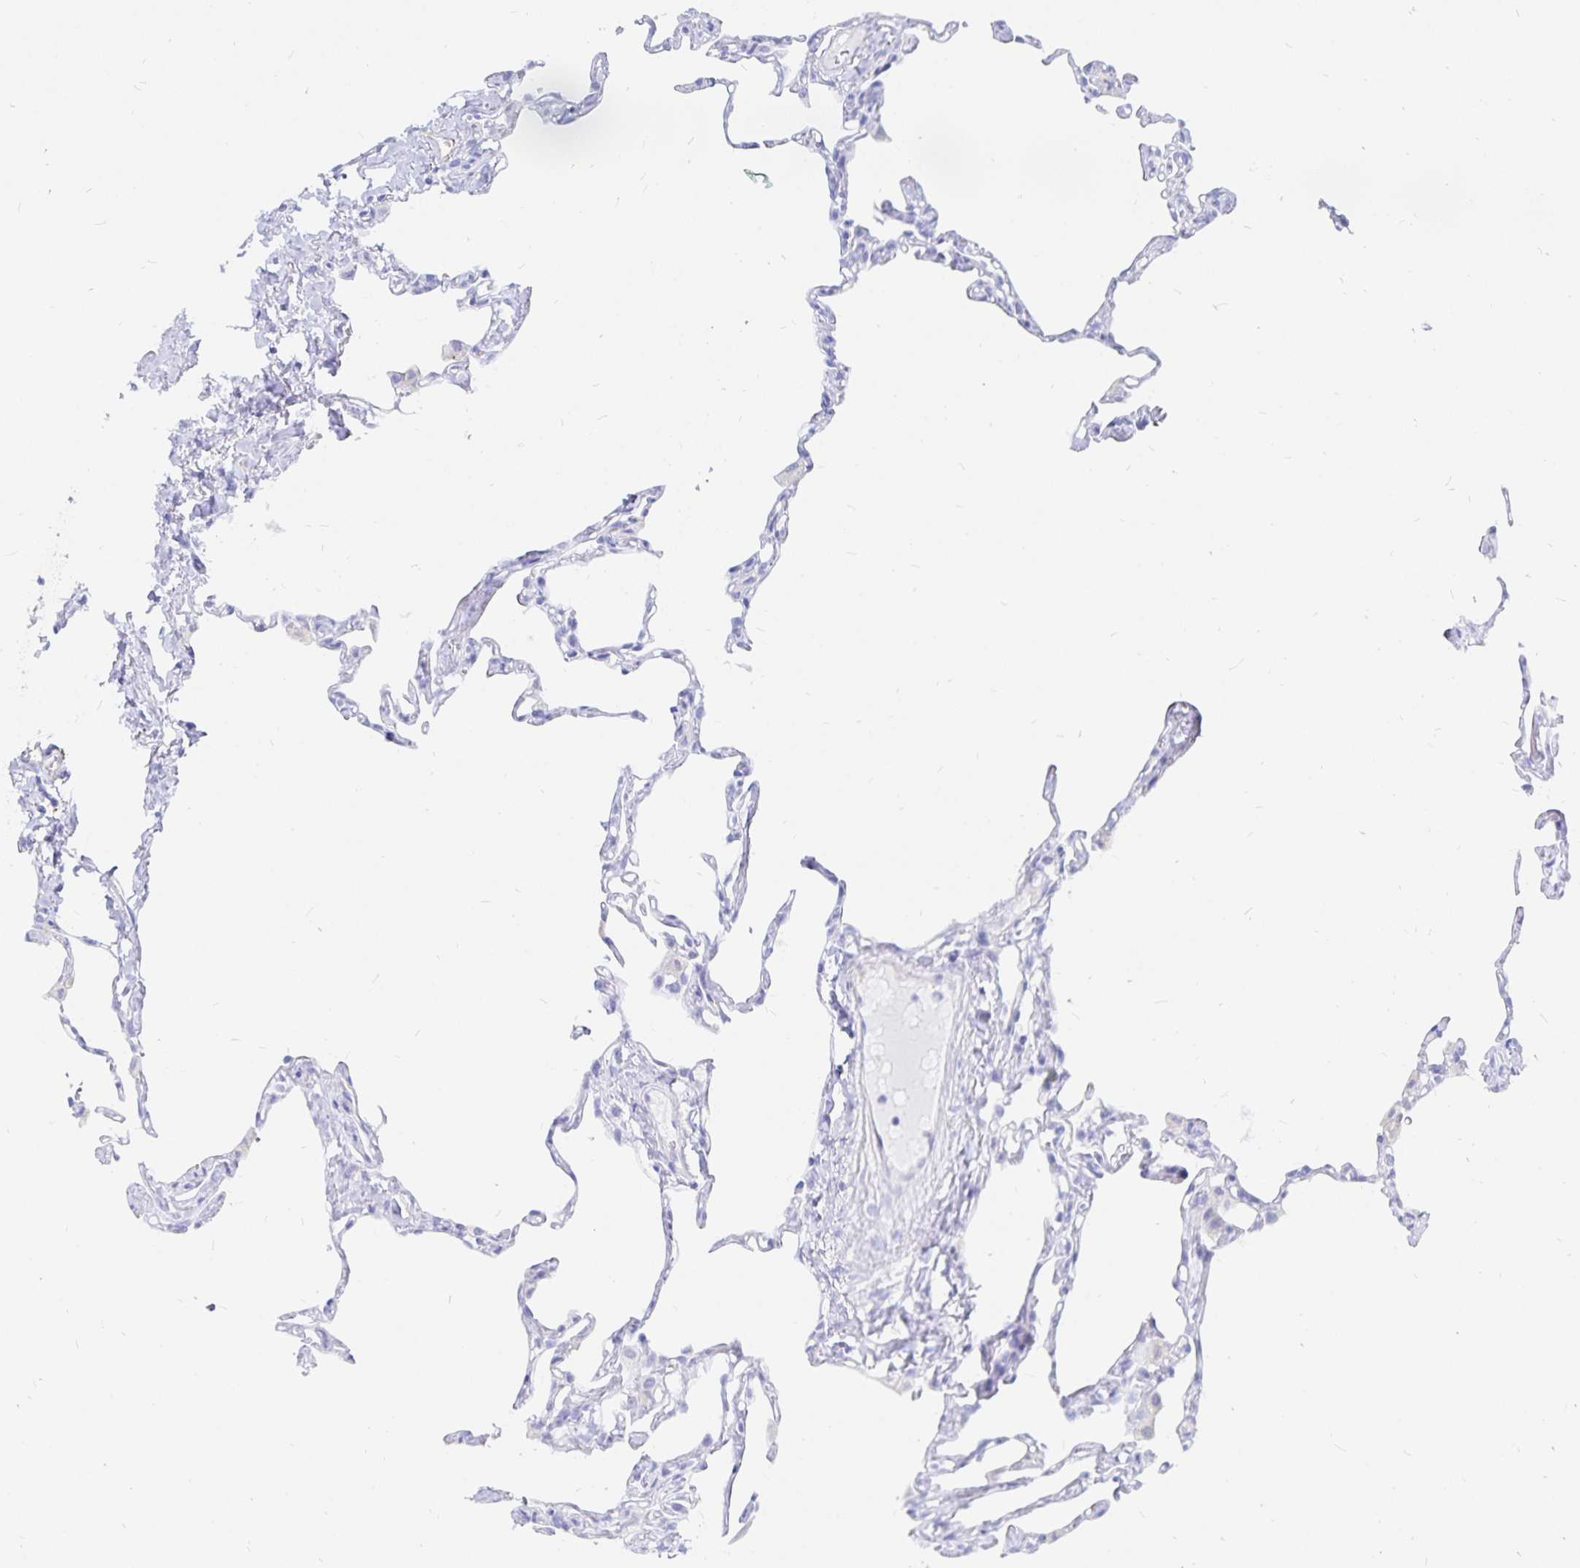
{"staining": {"intensity": "negative", "quantity": "none", "location": "none"}, "tissue": "lung", "cell_type": "Alveolar cells", "image_type": "normal", "snomed": [{"axis": "morphology", "description": "Normal tissue, NOS"}, {"axis": "topography", "description": "Lung"}], "caption": "Immunohistochemistry (IHC) histopathology image of normal lung: human lung stained with DAB displays no significant protein positivity in alveolar cells. (DAB (3,3'-diaminobenzidine) immunohistochemistry (IHC) with hematoxylin counter stain).", "gene": "INSL5", "patient": {"sex": "male", "age": 65}}